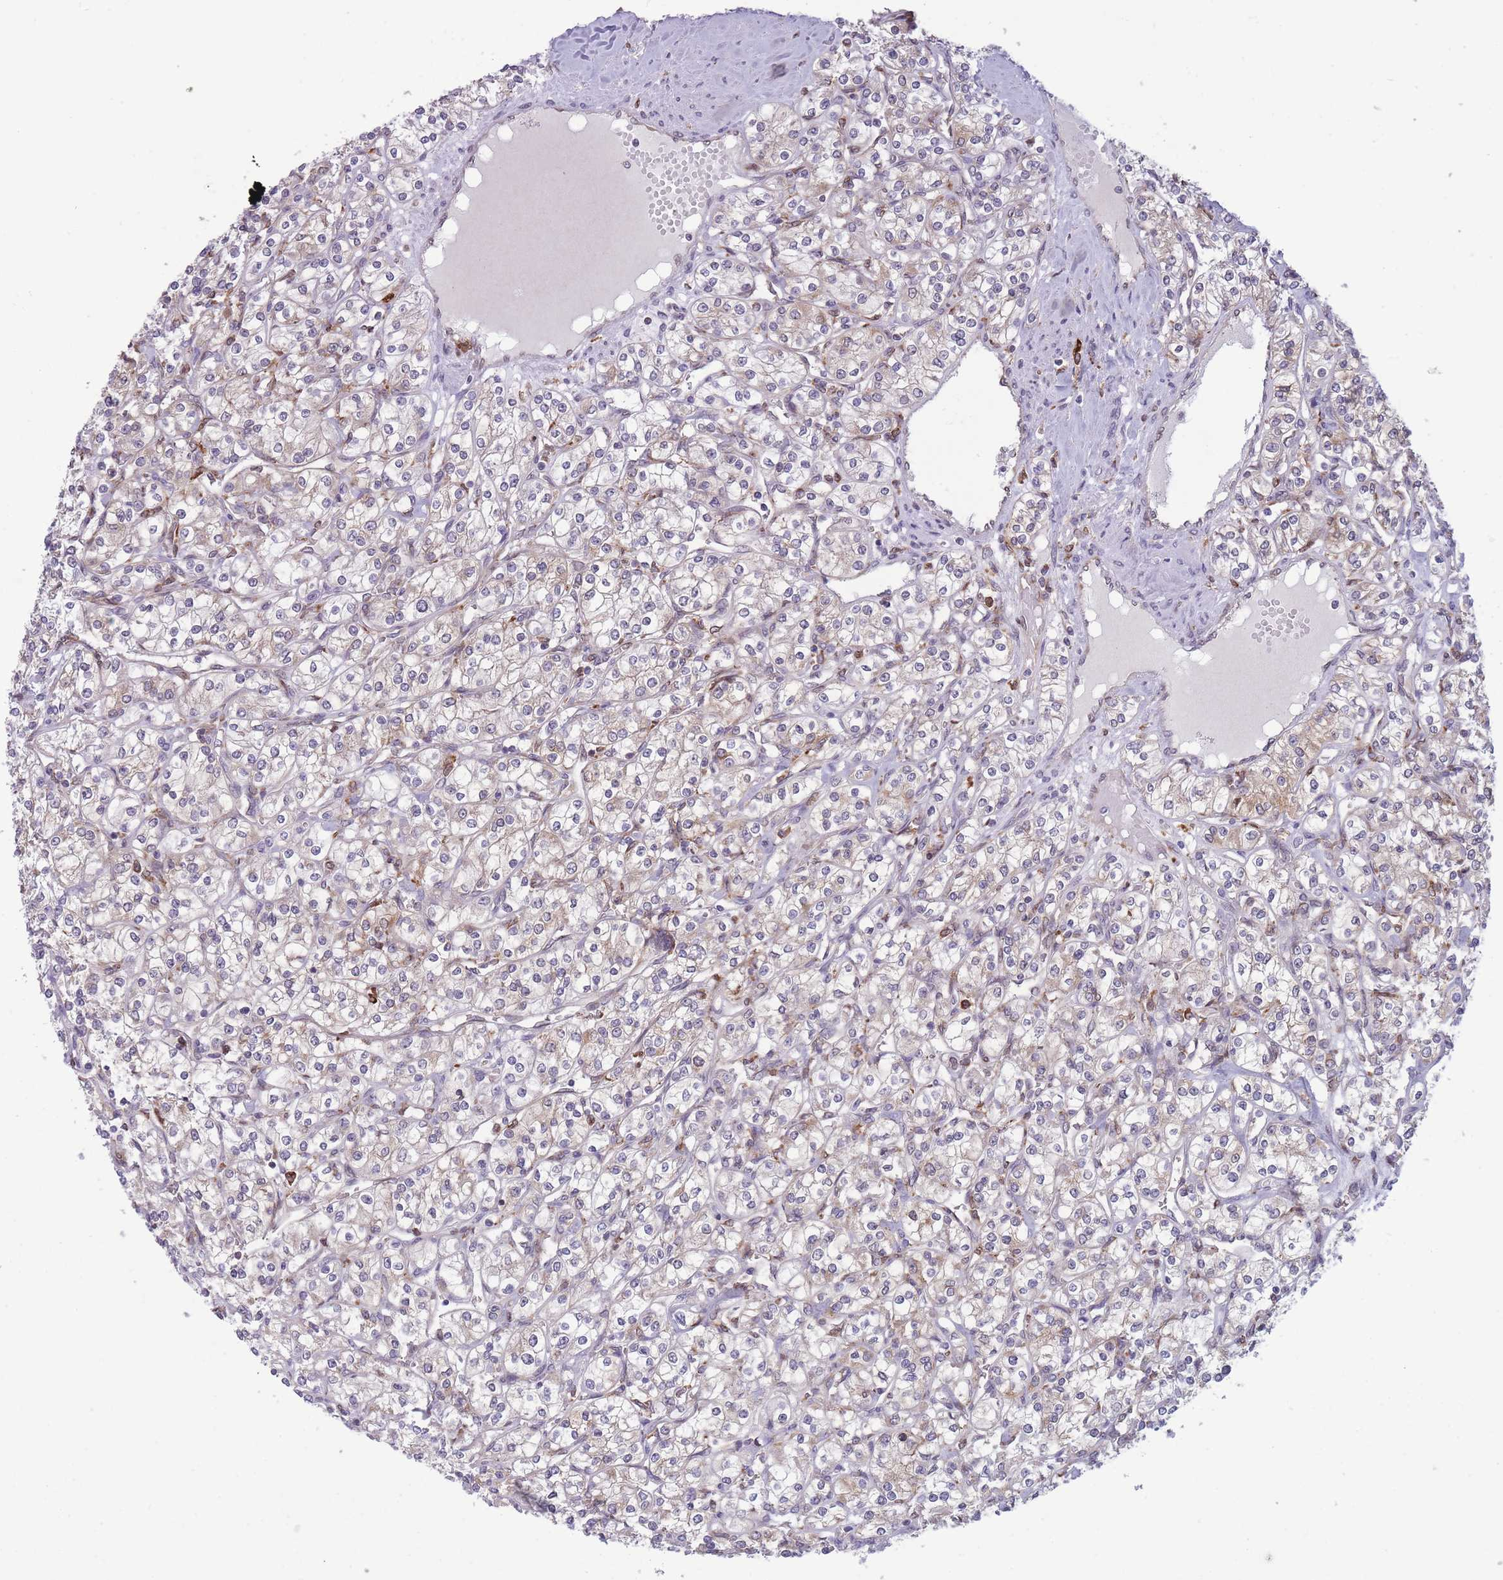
{"staining": {"intensity": "negative", "quantity": "none", "location": "none"}, "tissue": "renal cancer", "cell_type": "Tumor cells", "image_type": "cancer", "snomed": [{"axis": "morphology", "description": "Adenocarcinoma, NOS"}, {"axis": "topography", "description": "Kidney"}], "caption": "The photomicrograph reveals no staining of tumor cells in adenocarcinoma (renal).", "gene": "TMEM121", "patient": {"sex": "male", "age": 77}}